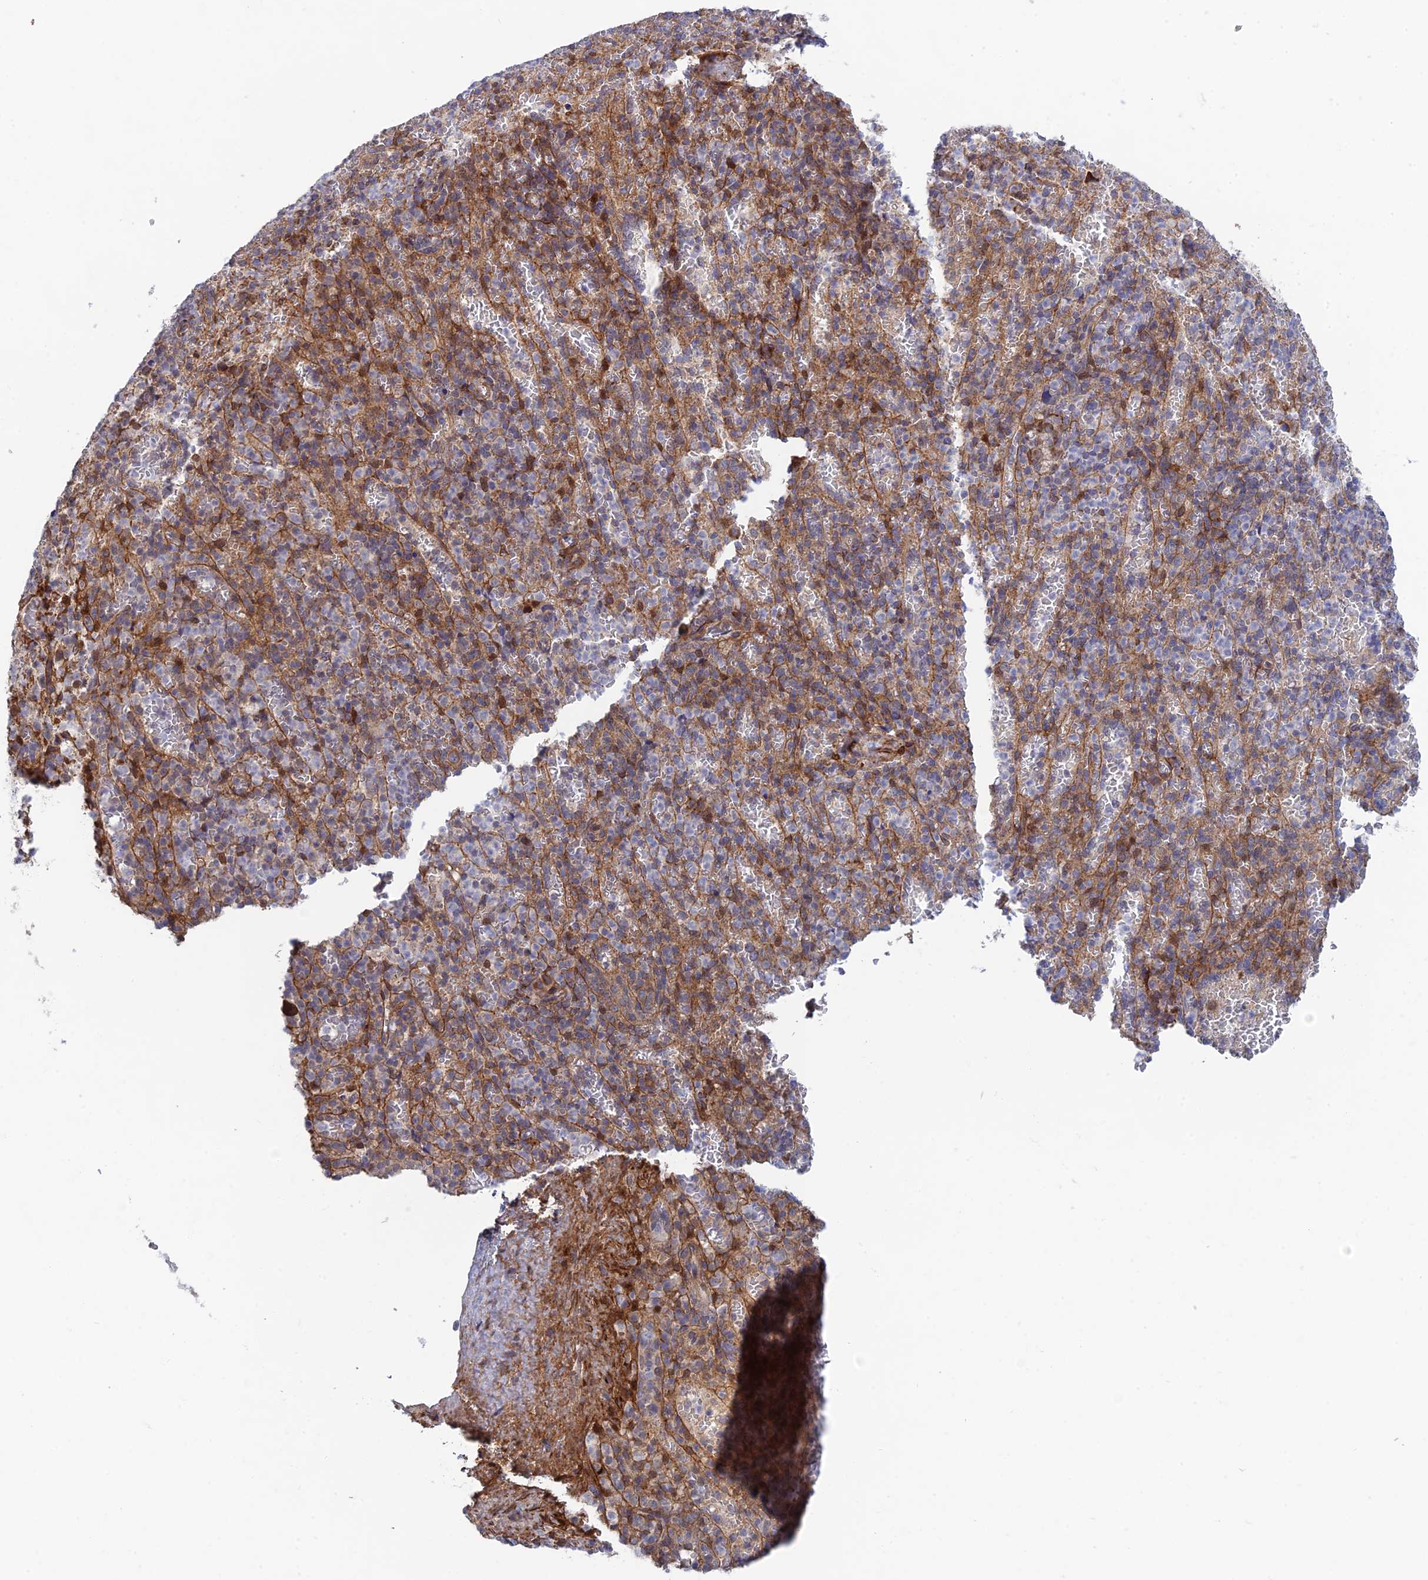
{"staining": {"intensity": "weak", "quantity": "25%-75%", "location": "cytoplasmic/membranous"}, "tissue": "spleen", "cell_type": "Cells in red pulp", "image_type": "normal", "snomed": [{"axis": "morphology", "description": "Normal tissue, NOS"}, {"axis": "topography", "description": "Spleen"}], "caption": "Brown immunohistochemical staining in benign human spleen demonstrates weak cytoplasmic/membranous expression in about 25%-75% of cells in red pulp. The staining was performed using DAB, with brown indicating positive protein expression. Nuclei are stained blue with hematoxylin.", "gene": "INCA1", "patient": {"sex": "female", "age": 74}}